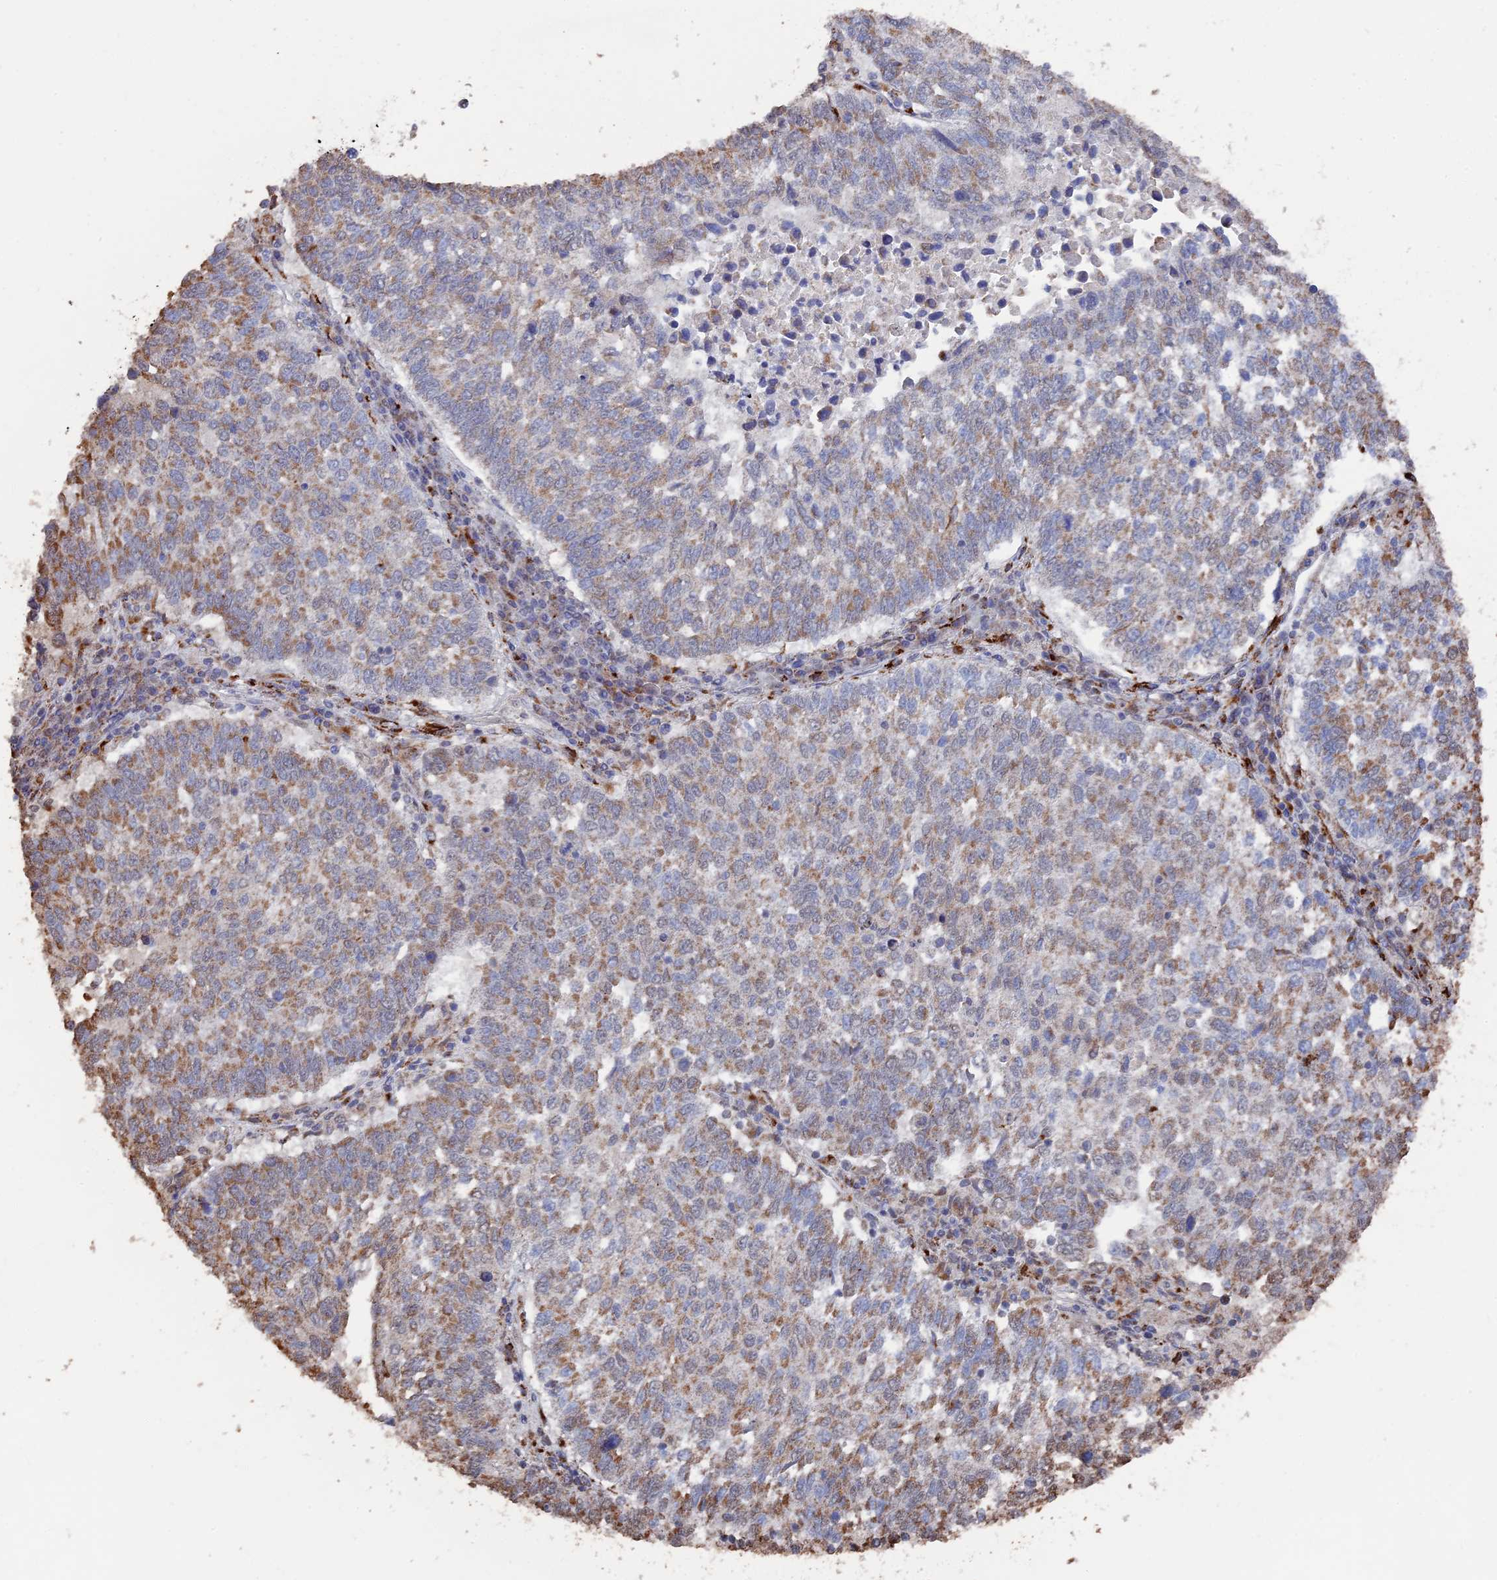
{"staining": {"intensity": "moderate", "quantity": "25%-75%", "location": "cytoplasmic/membranous"}, "tissue": "lung cancer", "cell_type": "Tumor cells", "image_type": "cancer", "snomed": [{"axis": "morphology", "description": "Squamous cell carcinoma, NOS"}, {"axis": "topography", "description": "Lung"}], "caption": "Lung cancer (squamous cell carcinoma) tissue shows moderate cytoplasmic/membranous staining in approximately 25%-75% of tumor cells, visualized by immunohistochemistry.", "gene": "SMG9", "patient": {"sex": "male", "age": 73}}